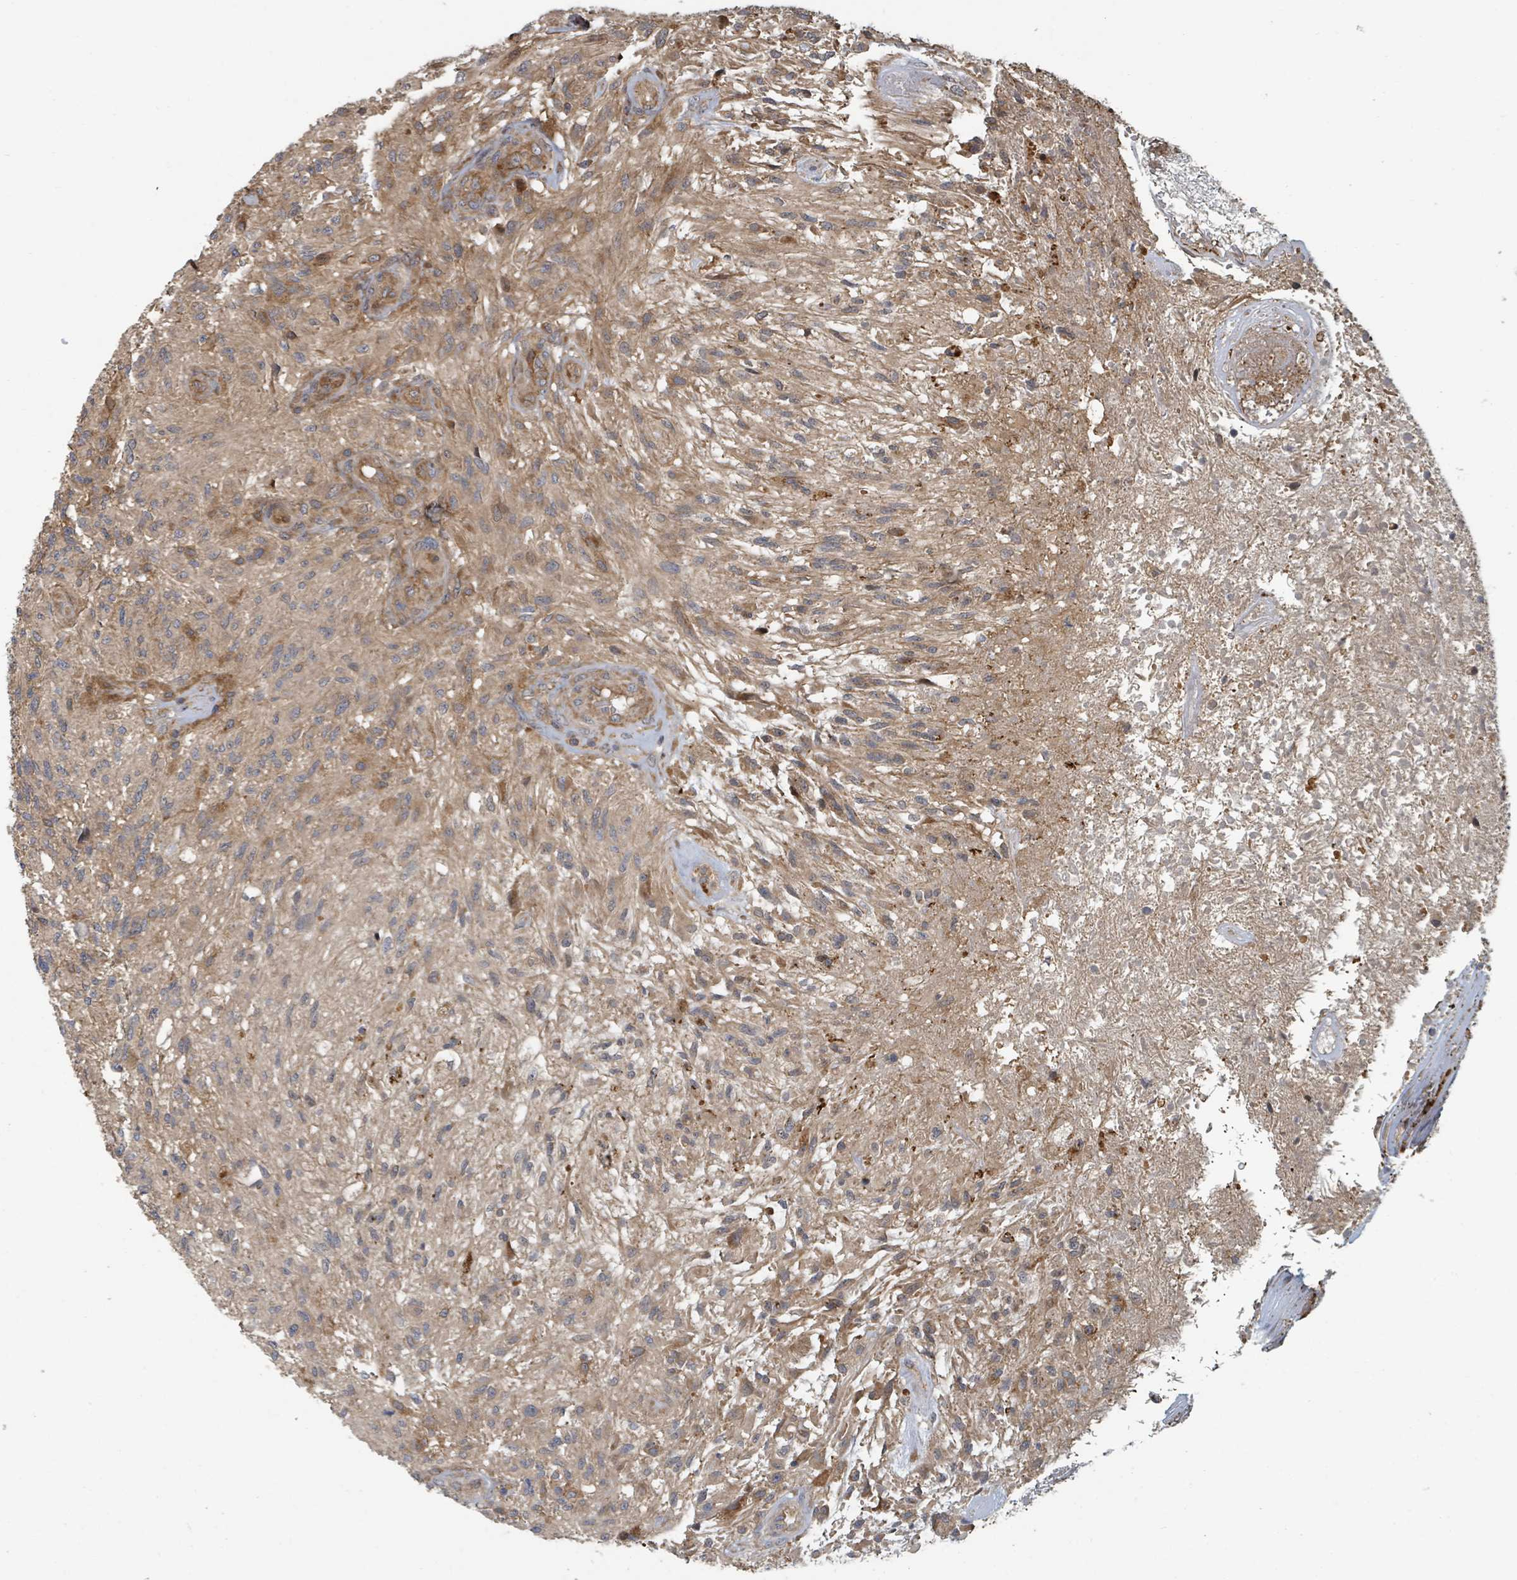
{"staining": {"intensity": "weak", "quantity": "25%-75%", "location": "cytoplasmic/membranous"}, "tissue": "glioma", "cell_type": "Tumor cells", "image_type": "cancer", "snomed": [{"axis": "morphology", "description": "Glioma, malignant, High grade"}, {"axis": "topography", "description": "Brain"}], "caption": "Immunohistochemical staining of glioma shows low levels of weak cytoplasmic/membranous protein positivity in about 25%-75% of tumor cells. (DAB (3,3'-diaminobenzidine) IHC, brown staining for protein, blue staining for nuclei).", "gene": "DPM1", "patient": {"sex": "male", "age": 56}}